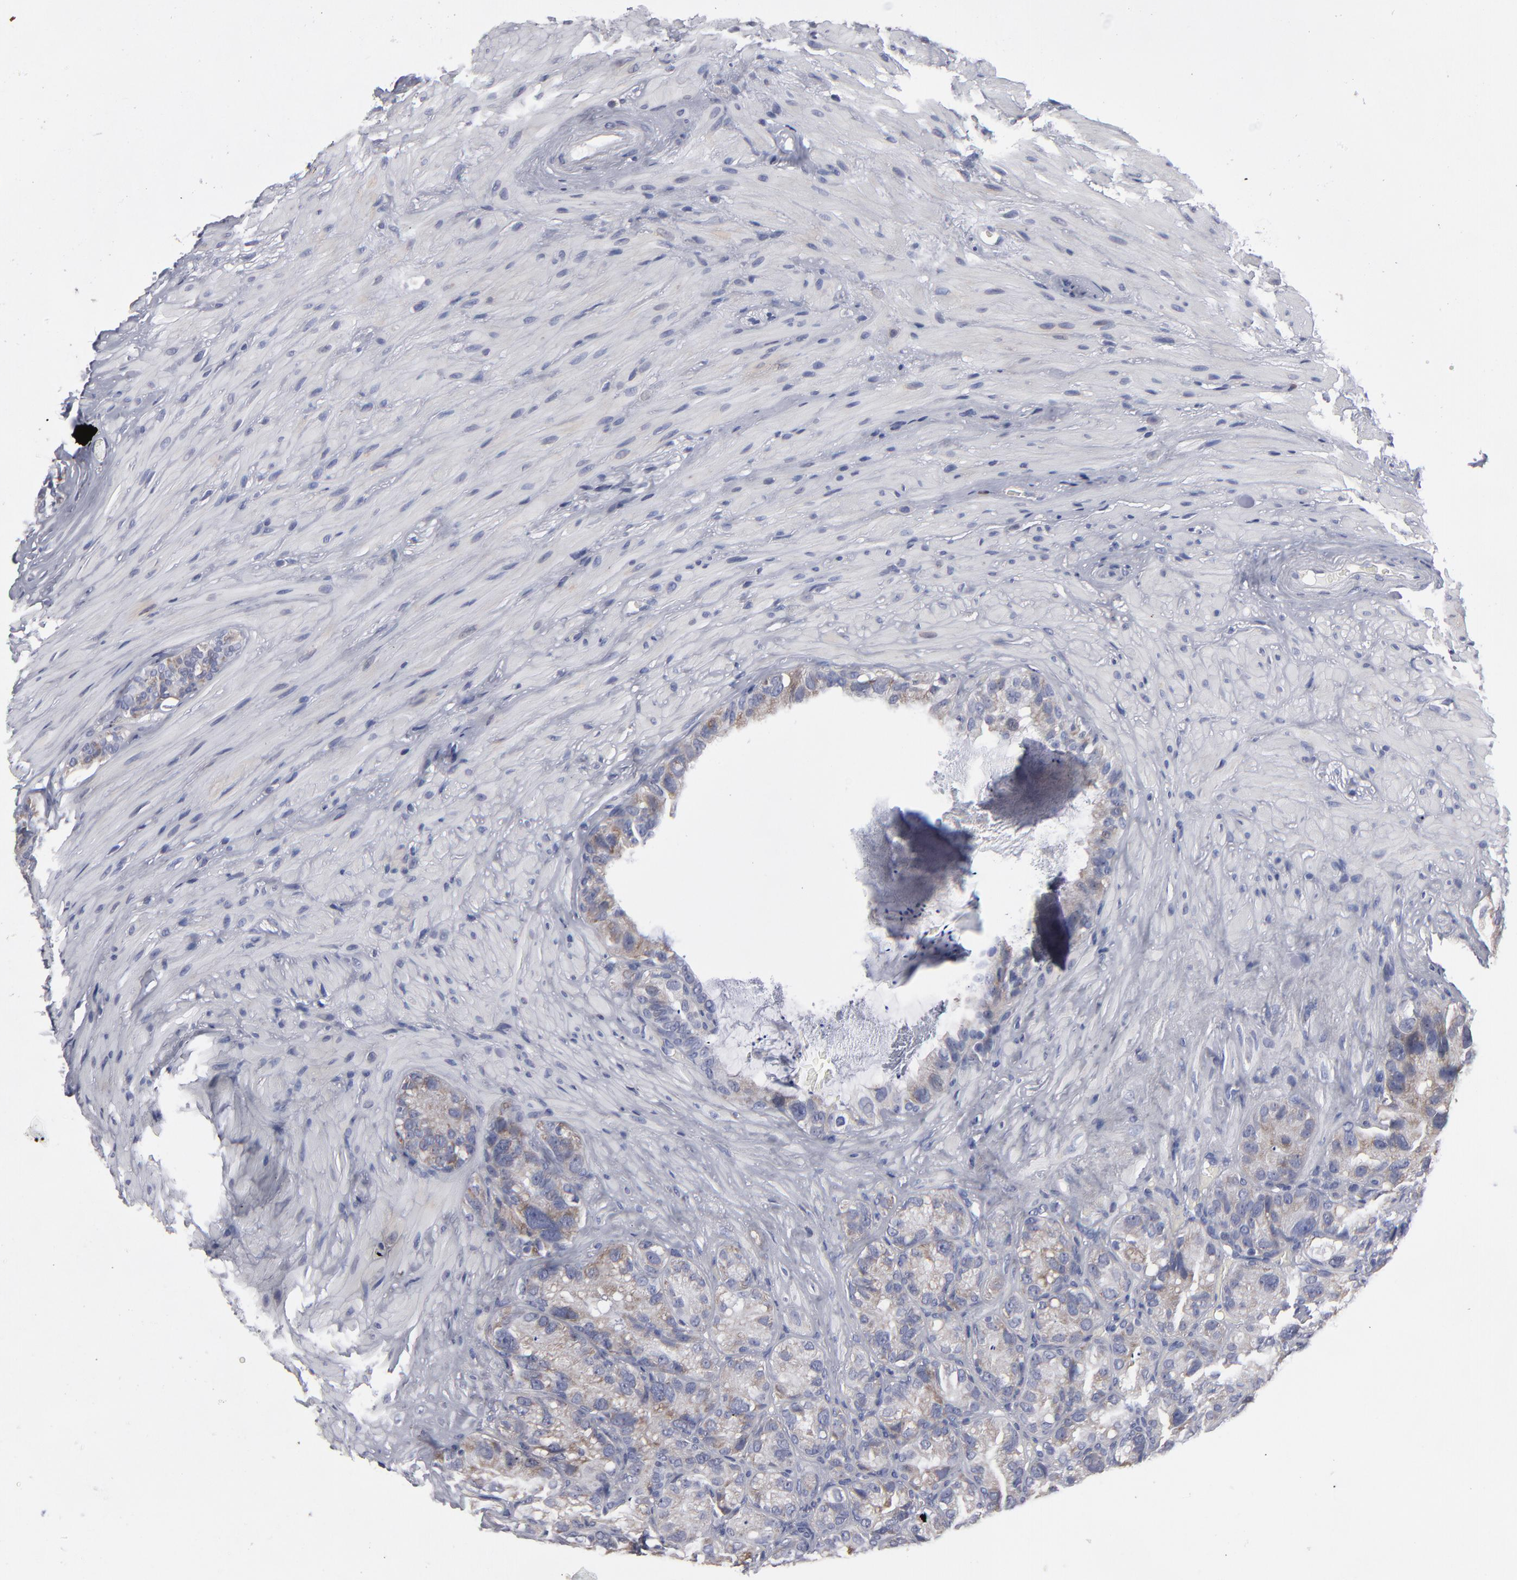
{"staining": {"intensity": "weak", "quantity": "<25%", "location": "cytoplasmic/membranous"}, "tissue": "seminal vesicle", "cell_type": "Glandular cells", "image_type": "normal", "snomed": [{"axis": "morphology", "description": "Normal tissue, NOS"}, {"axis": "topography", "description": "Seminal veicle"}], "caption": "This micrograph is of unremarkable seminal vesicle stained with immunohistochemistry (IHC) to label a protein in brown with the nuclei are counter-stained blue. There is no expression in glandular cells. (Immunohistochemistry, brightfield microscopy, high magnification).", "gene": "CCDC80", "patient": {"sex": "male", "age": 63}}